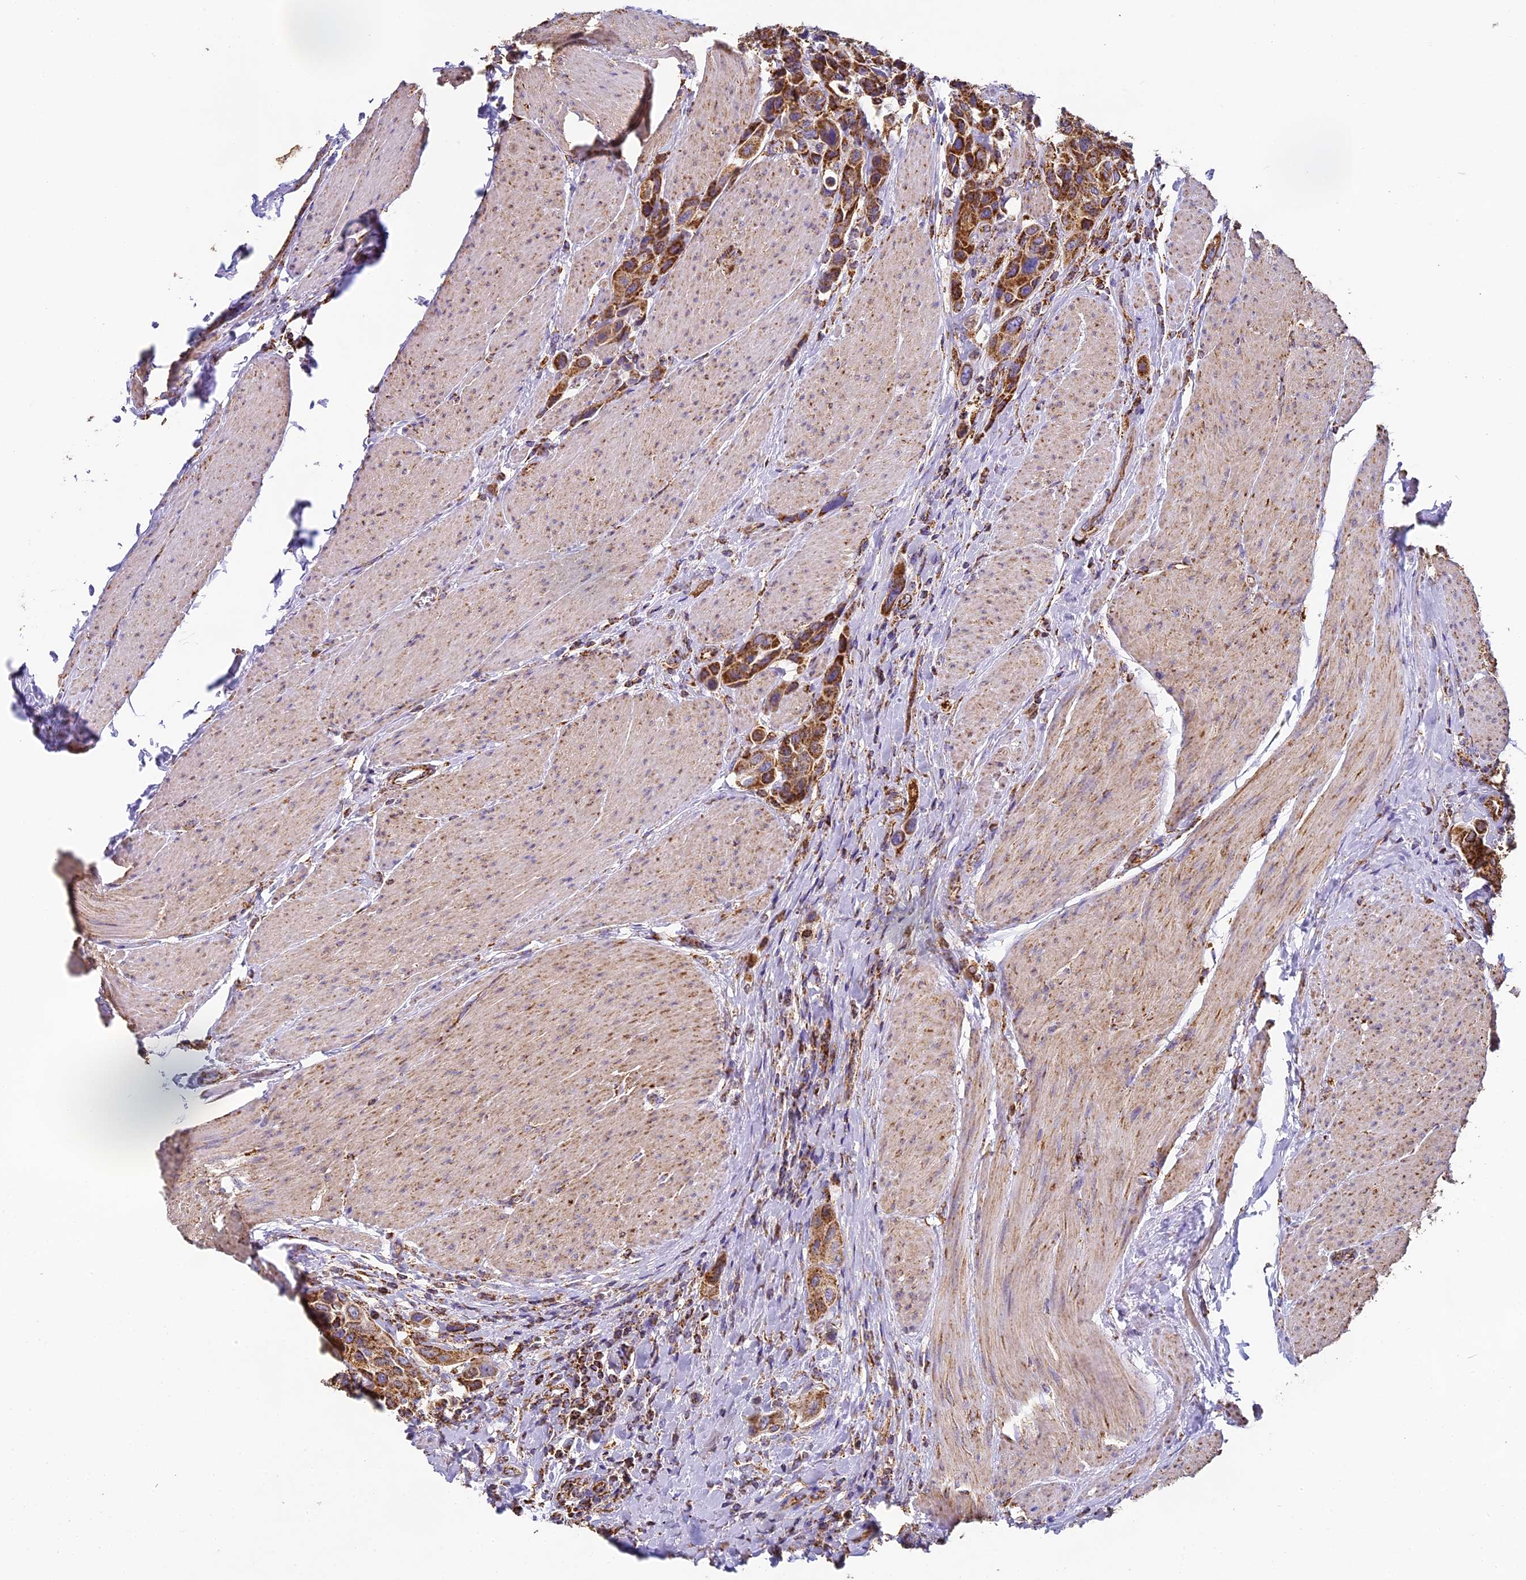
{"staining": {"intensity": "strong", "quantity": ">75%", "location": "cytoplasmic/membranous"}, "tissue": "urothelial cancer", "cell_type": "Tumor cells", "image_type": "cancer", "snomed": [{"axis": "morphology", "description": "Urothelial carcinoma, High grade"}, {"axis": "topography", "description": "Urinary bladder"}], "caption": "A photomicrograph showing strong cytoplasmic/membranous staining in about >75% of tumor cells in urothelial cancer, as visualized by brown immunohistochemical staining.", "gene": "STK17A", "patient": {"sex": "male", "age": 50}}